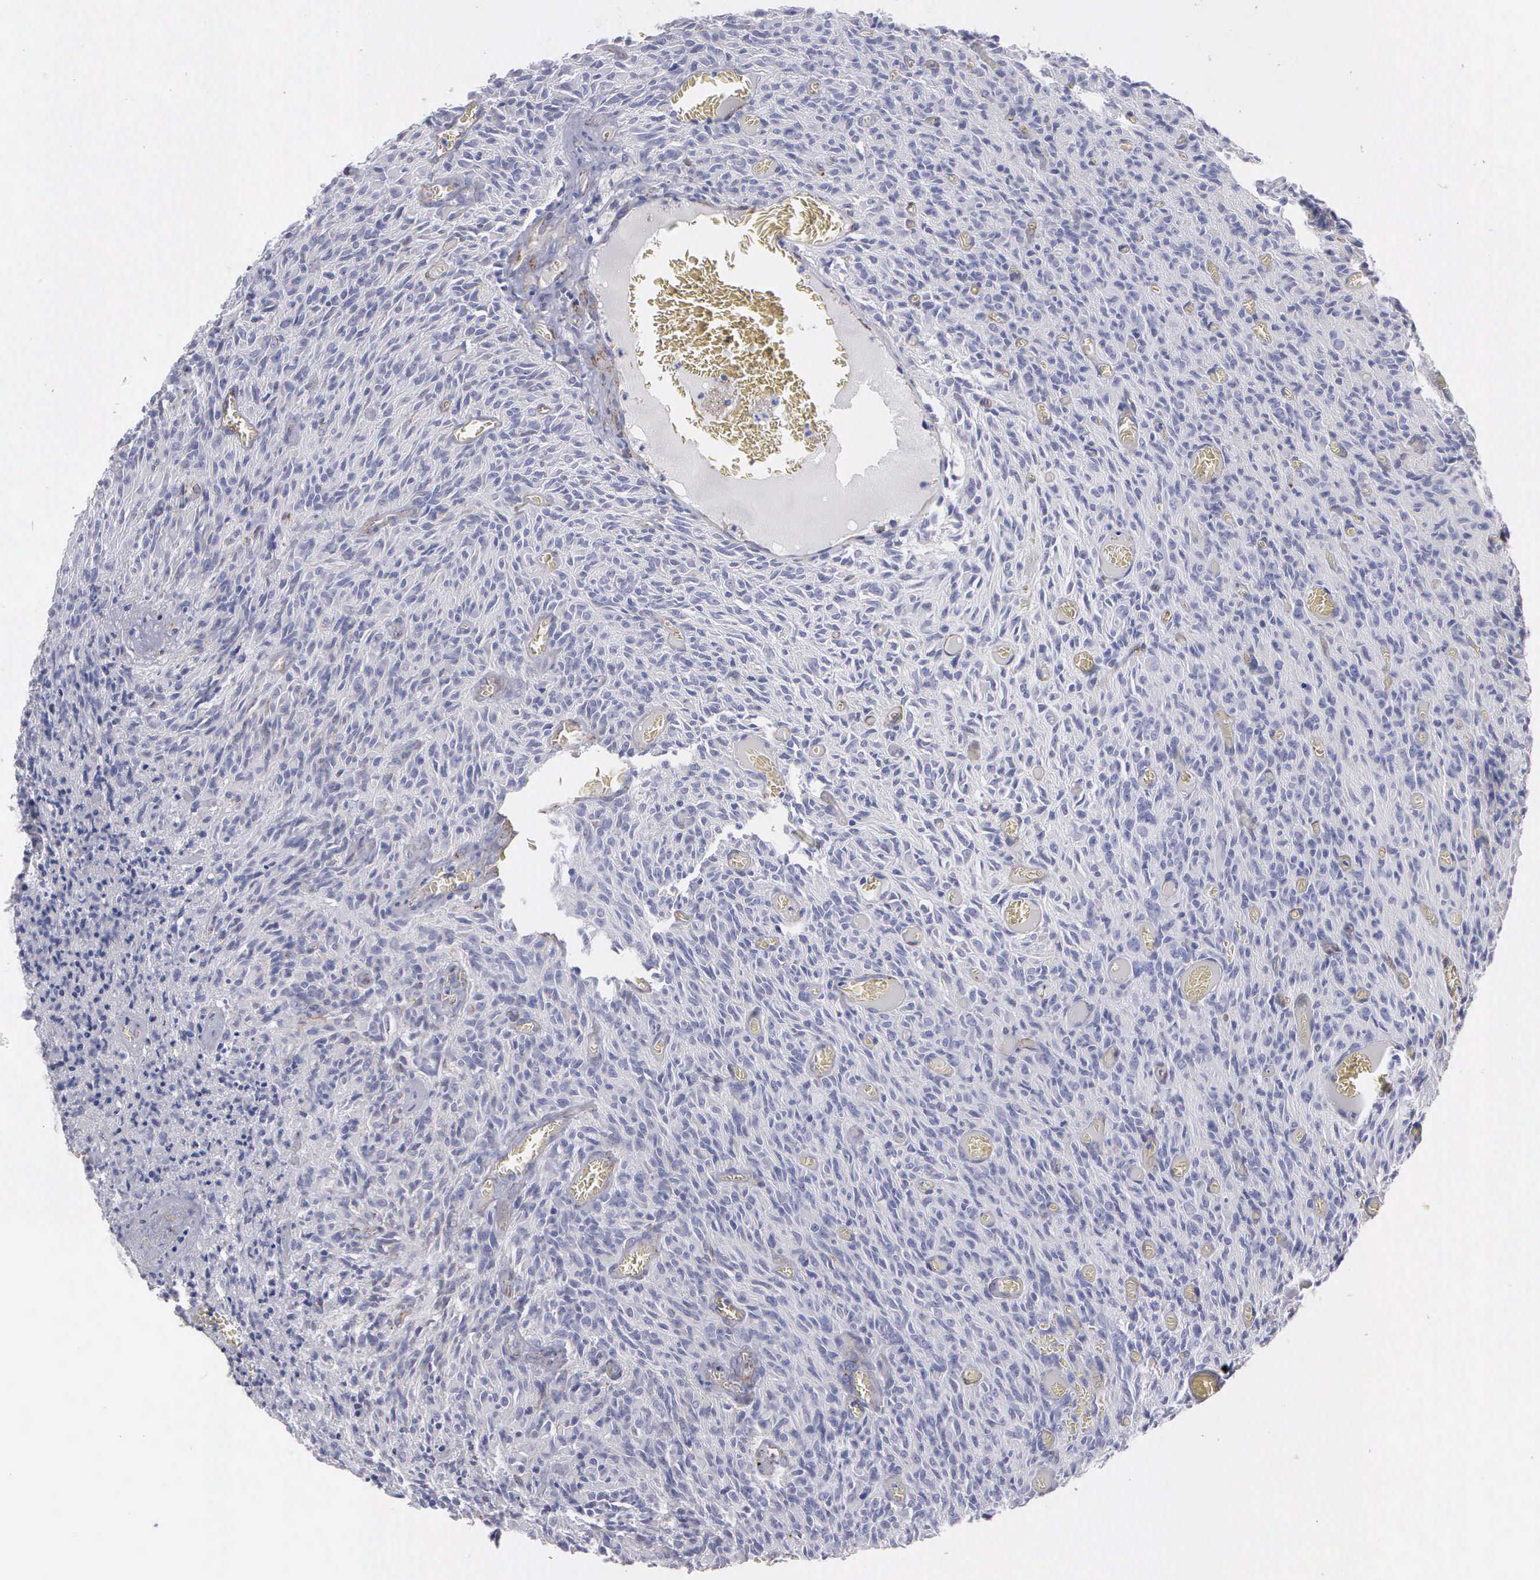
{"staining": {"intensity": "negative", "quantity": "none", "location": "none"}, "tissue": "glioma", "cell_type": "Tumor cells", "image_type": "cancer", "snomed": [{"axis": "morphology", "description": "Glioma, malignant, High grade"}, {"axis": "topography", "description": "Brain"}], "caption": "Glioma stained for a protein using immunohistochemistry (IHC) exhibits no expression tumor cells.", "gene": "MAGEB10", "patient": {"sex": "male", "age": 56}}